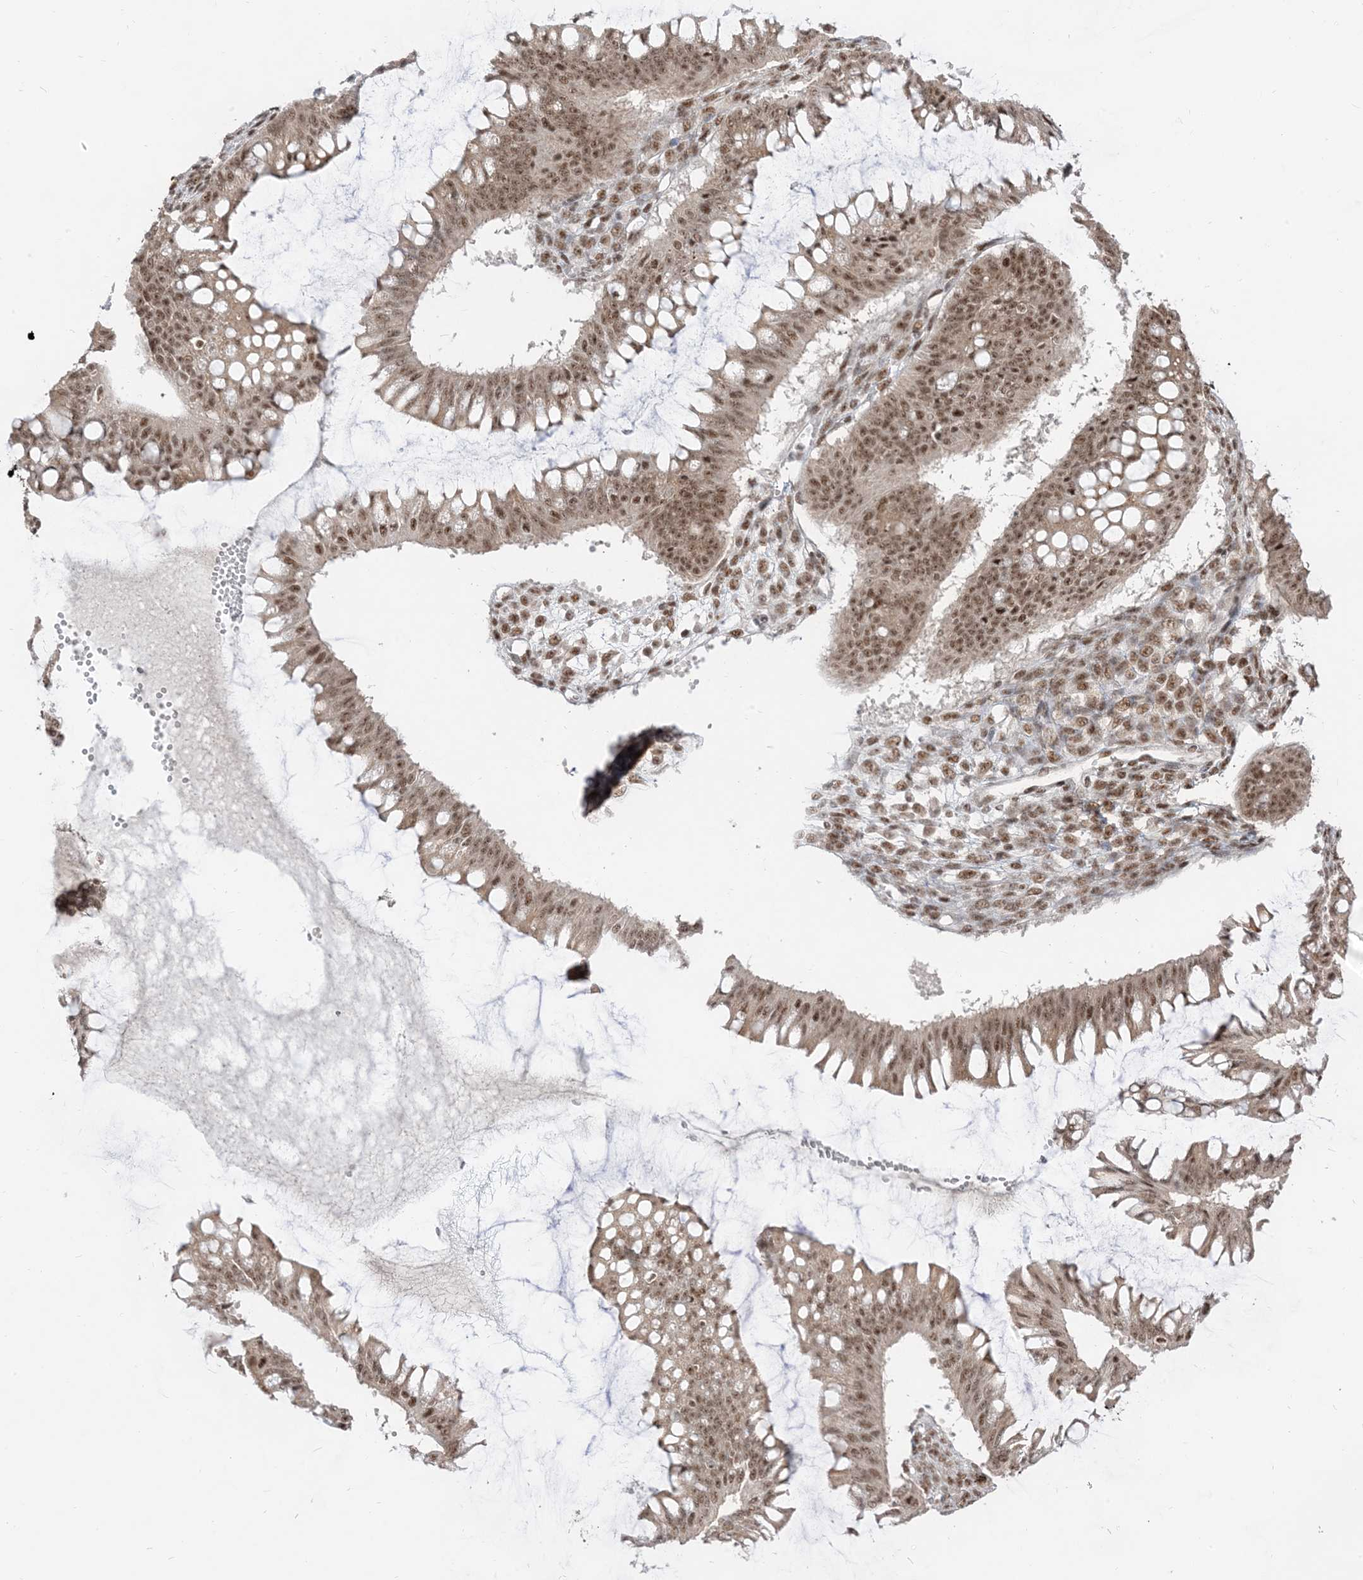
{"staining": {"intensity": "moderate", "quantity": ">75%", "location": "nuclear"}, "tissue": "ovarian cancer", "cell_type": "Tumor cells", "image_type": "cancer", "snomed": [{"axis": "morphology", "description": "Cystadenocarcinoma, mucinous, NOS"}, {"axis": "topography", "description": "Ovary"}], "caption": "IHC image of human ovarian mucinous cystadenocarcinoma stained for a protein (brown), which shows medium levels of moderate nuclear positivity in about >75% of tumor cells.", "gene": "ARGLU1", "patient": {"sex": "female", "age": 73}}